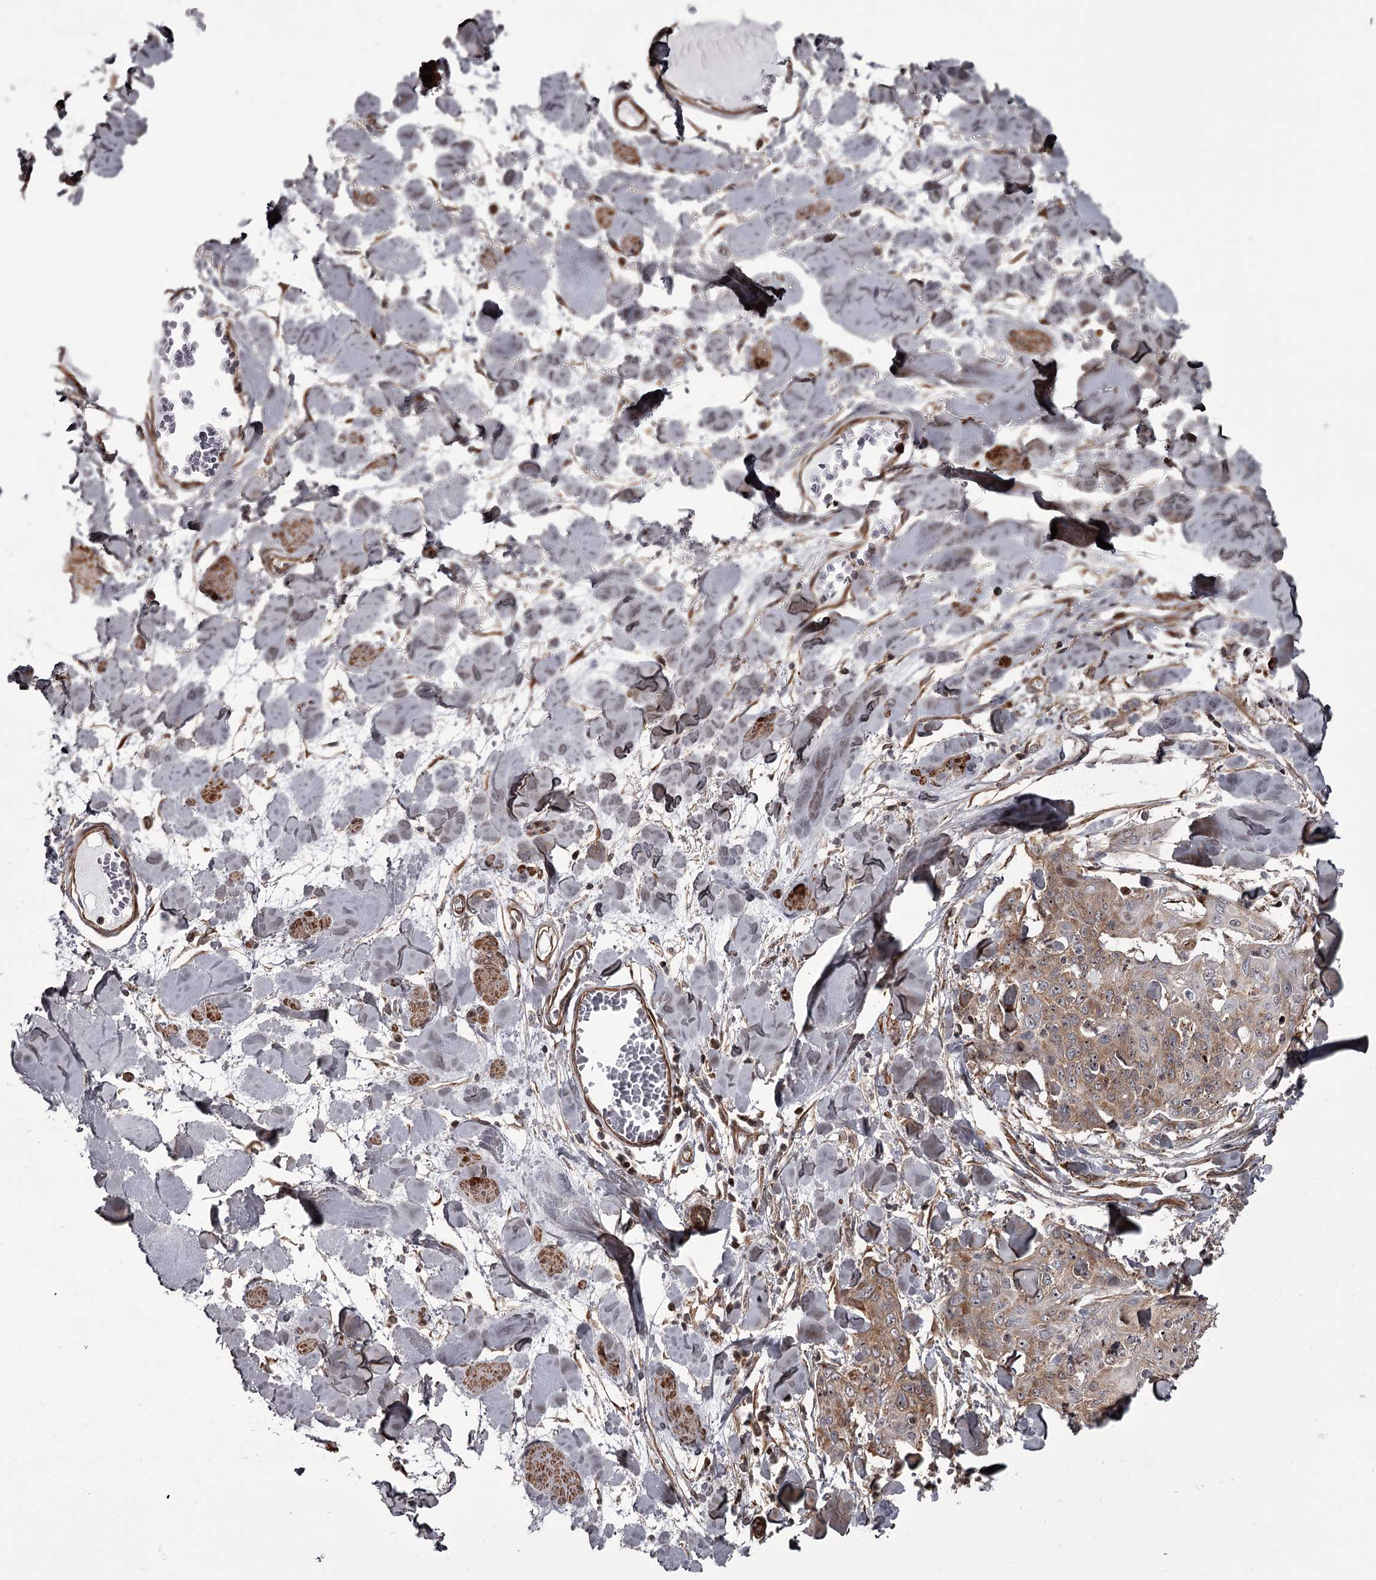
{"staining": {"intensity": "moderate", "quantity": ">75%", "location": "cytoplasmic/membranous"}, "tissue": "skin cancer", "cell_type": "Tumor cells", "image_type": "cancer", "snomed": [{"axis": "morphology", "description": "Squamous cell carcinoma, NOS"}, {"axis": "topography", "description": "Skin"}, {"axis": "topography", "description": "Vulva"}], "caption": "The photomicrograph exhibits immunohistochemical staining of squamous cell carcinoma (skin). There is moderate cytoplasmic/membranous staining is appreciated in about >75% of tumor cells. Nuclei are stained in blue.", "gene": "THAP9", "patient": {"sex": "female", "age": 85}}